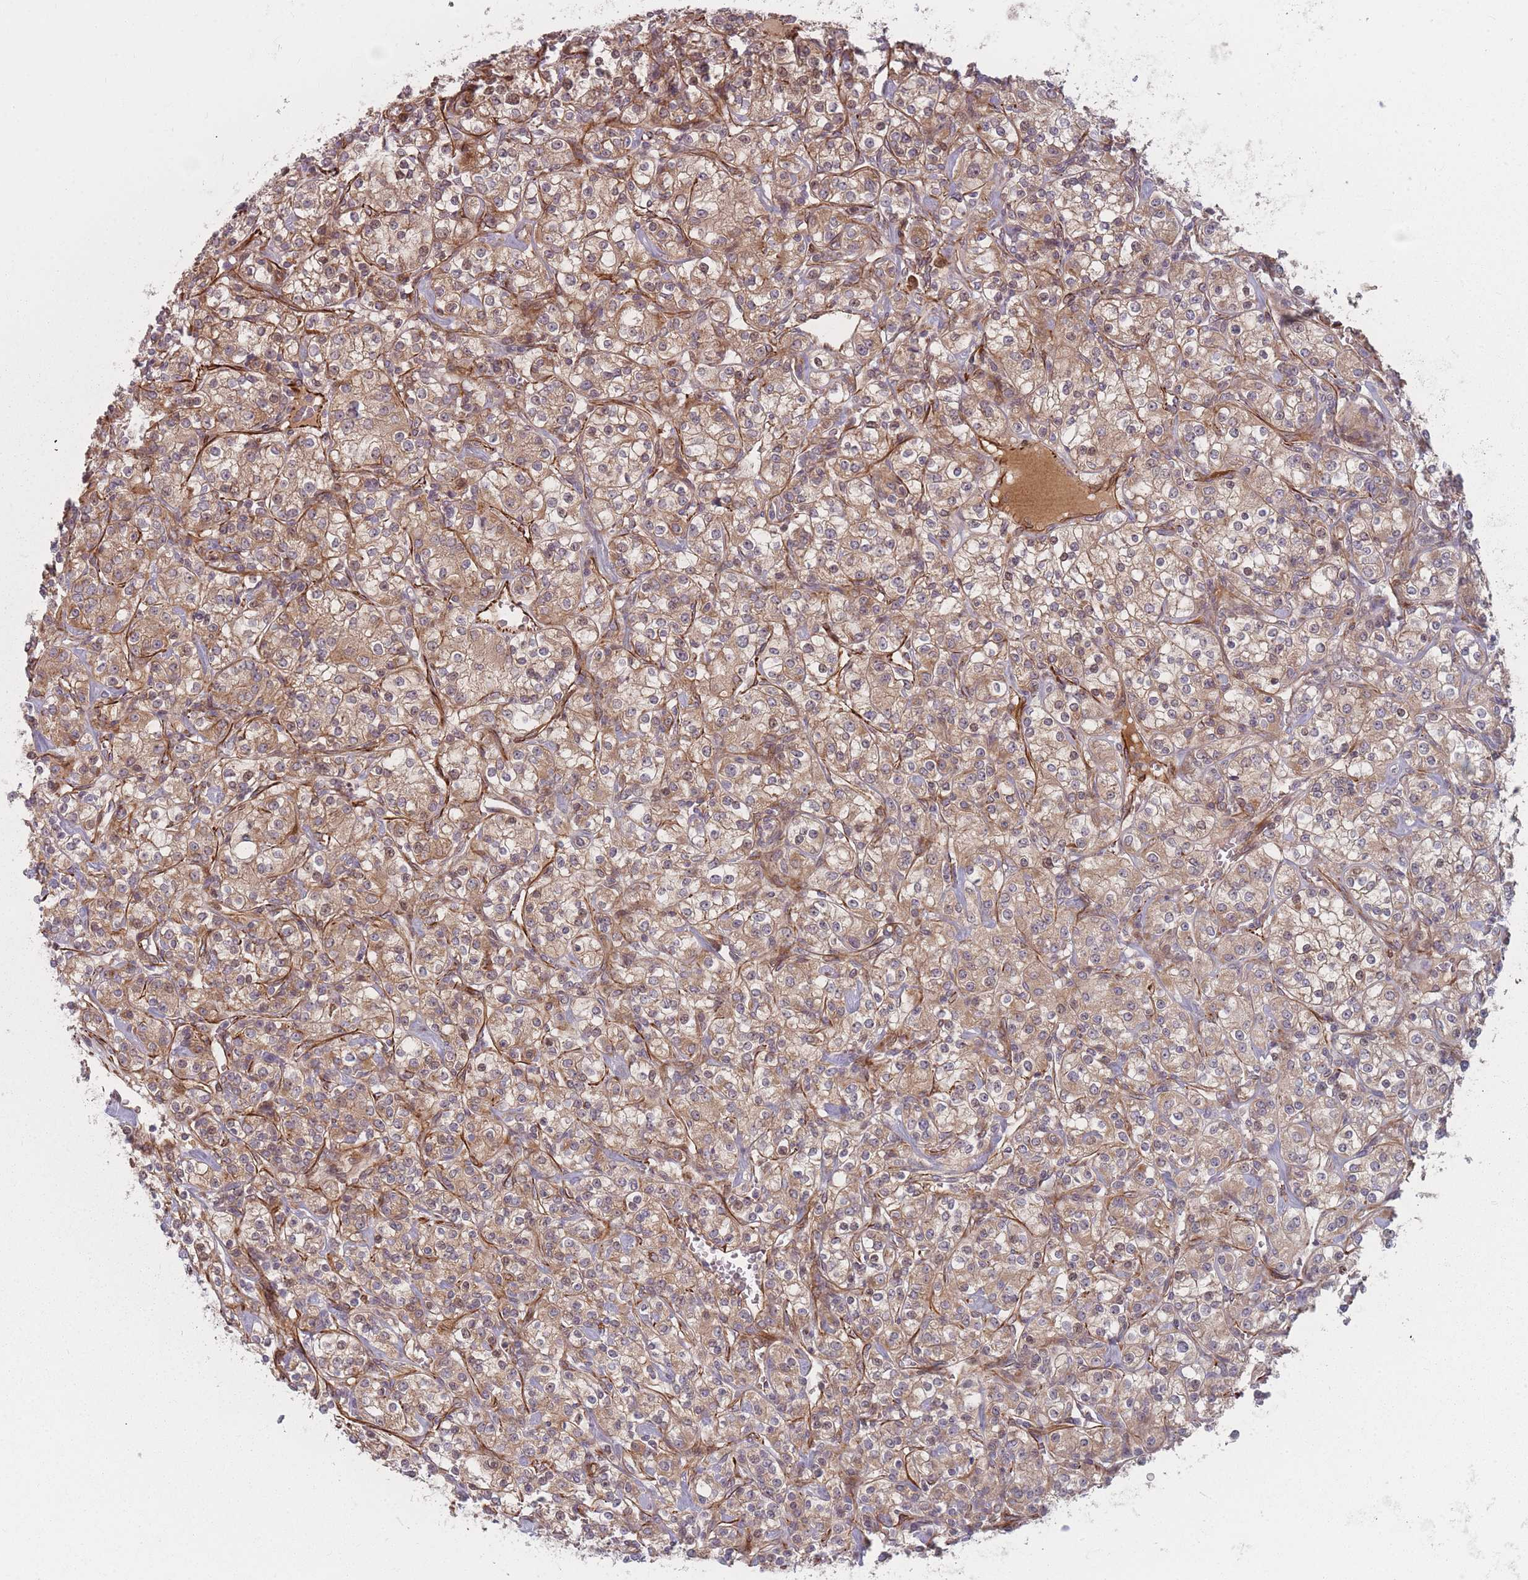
{"staining": {"intensity": "weak", "quantity": ">75%", "location": "cytoplasmic/membranous"}, "tissue": "renal cancer", "cell_type": "Tumor cells", "image_type": "cancer", "snomed": [{"axis": "morphology", "description": "Adenocarcinoma, NOS"}, {"axis": "topography", "description": "Kidney"}], "caption": "Protein staining demonstrates weak cytoplasmic/membranous positivity in about >75% of tumor cells in adenocarcinoma (renal).", "gene": "EEF1AKMT2", "patient": {"sex": "male", "age": 77}}